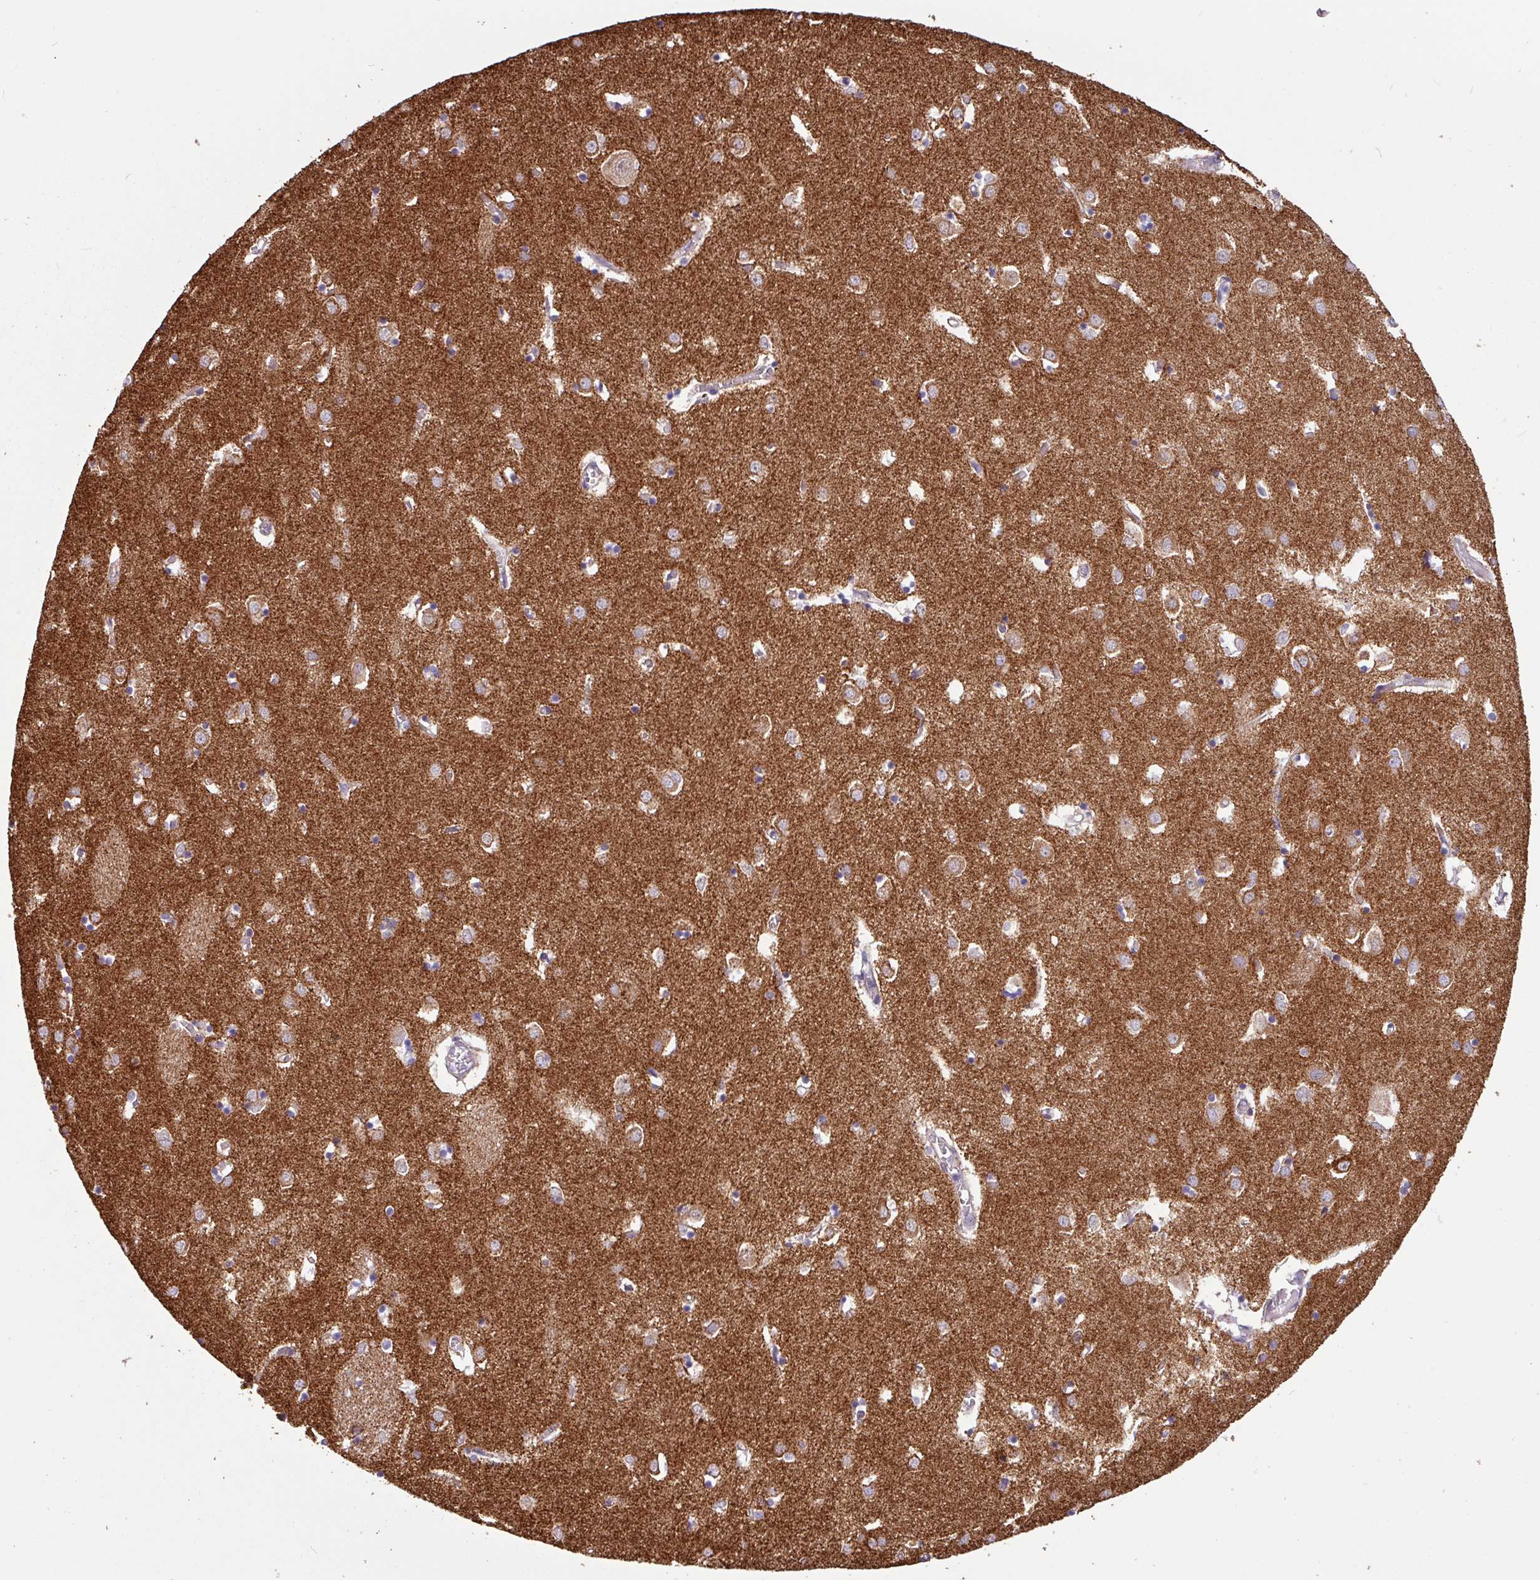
{"staining": {"intensity": "negative", "quantity": "none", "location": "none"}, "tissue": "caudate", "cell_type": "Glial cells", "image_type": "normal", "snomed": [{"axis": "morphology", "description": "Normal tissue, NOS"}, {"axis": "topography", "description": "Lateral ventricle wall"}], "caption": "IHC histopathology image of normal caudate: human caudate stained with DAB demonstrates no significant protein positivity in glial cells.", "gene": "CAMK1", "patient": {"sex": "male", "age": 70}}